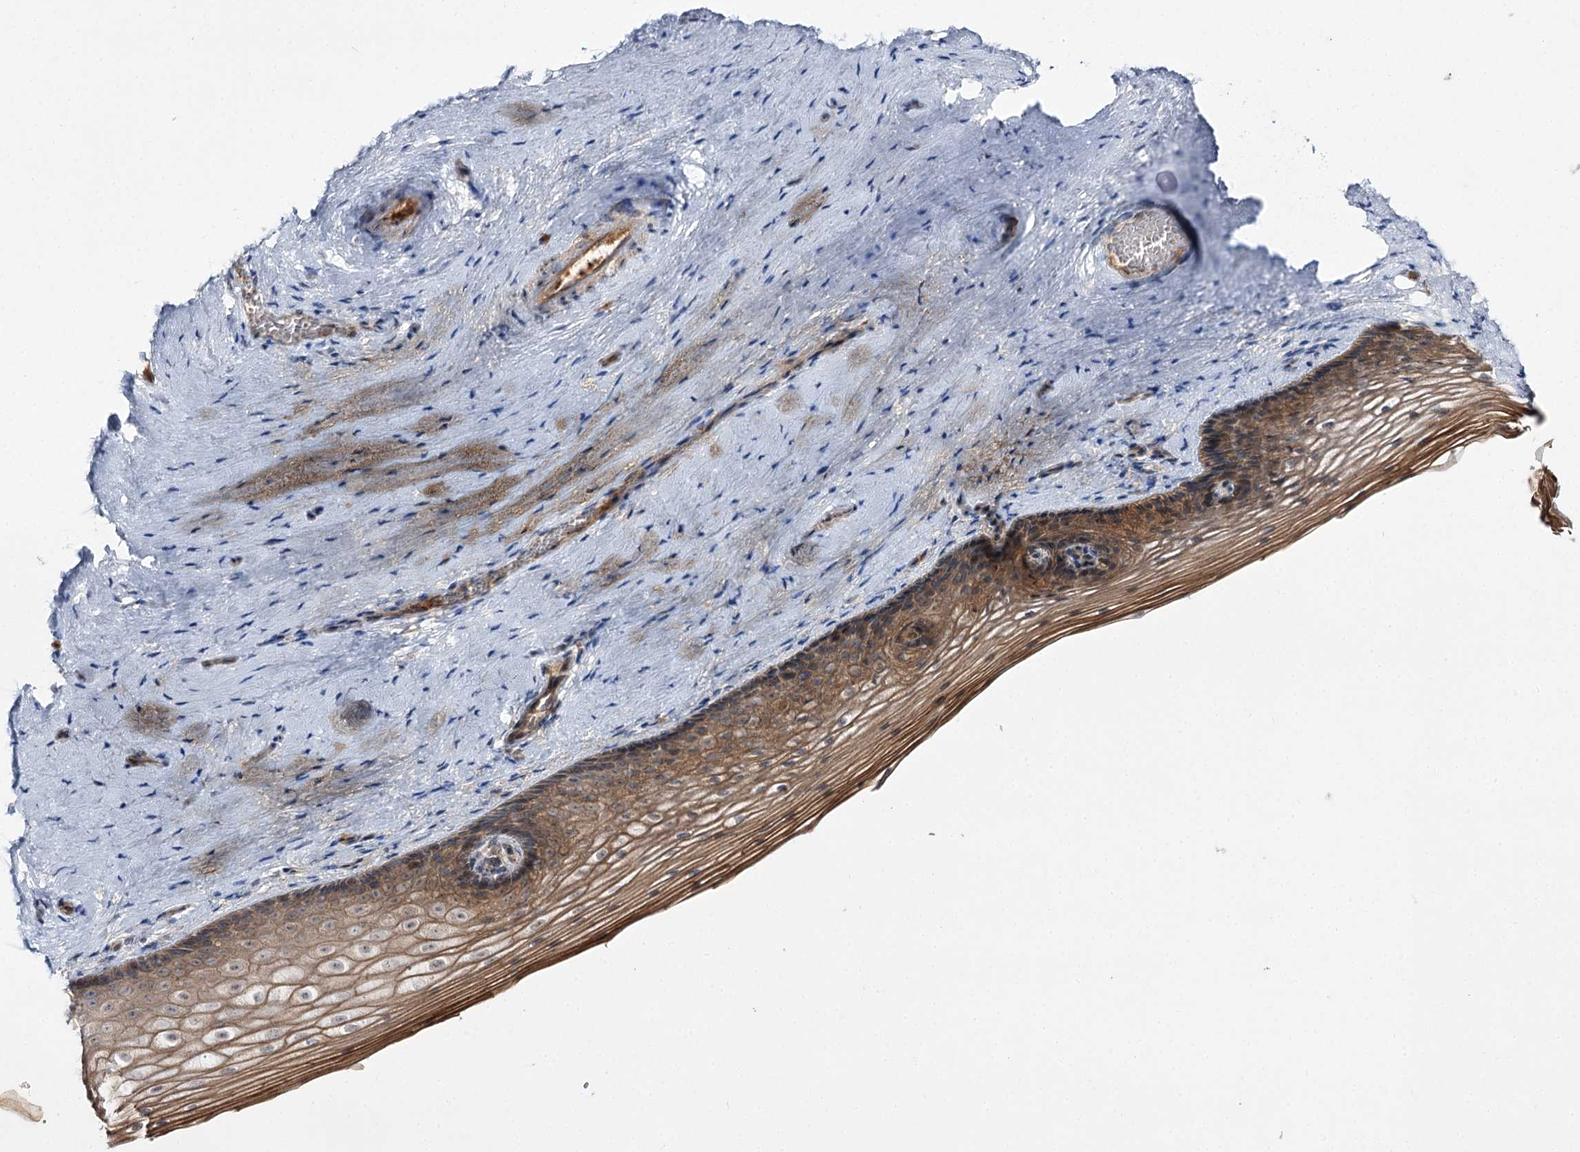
{"staining": {"intensity": "moderate", "quantity": ">75%", "location": "cytoplasmic/membranous,nuclear"}, "tissue": "vagina", "cell_type": "Squamous epithelial cells", "image_type": "normal", "snomed": [{"axis": "morphology", "description": "Normal tissue, NOS"}, {"axis": "topography", "description": "Vagina"}], "caption": "This micrograph demonstrates immunohistochemistry staining of normal vagina, with medium moderate cytoplasmic/membranous,nuclear expression in approximately >75% of squamous epithelial cells.", "gene": "C11orf80", "patient": {"sex": "female", "age": 46}}